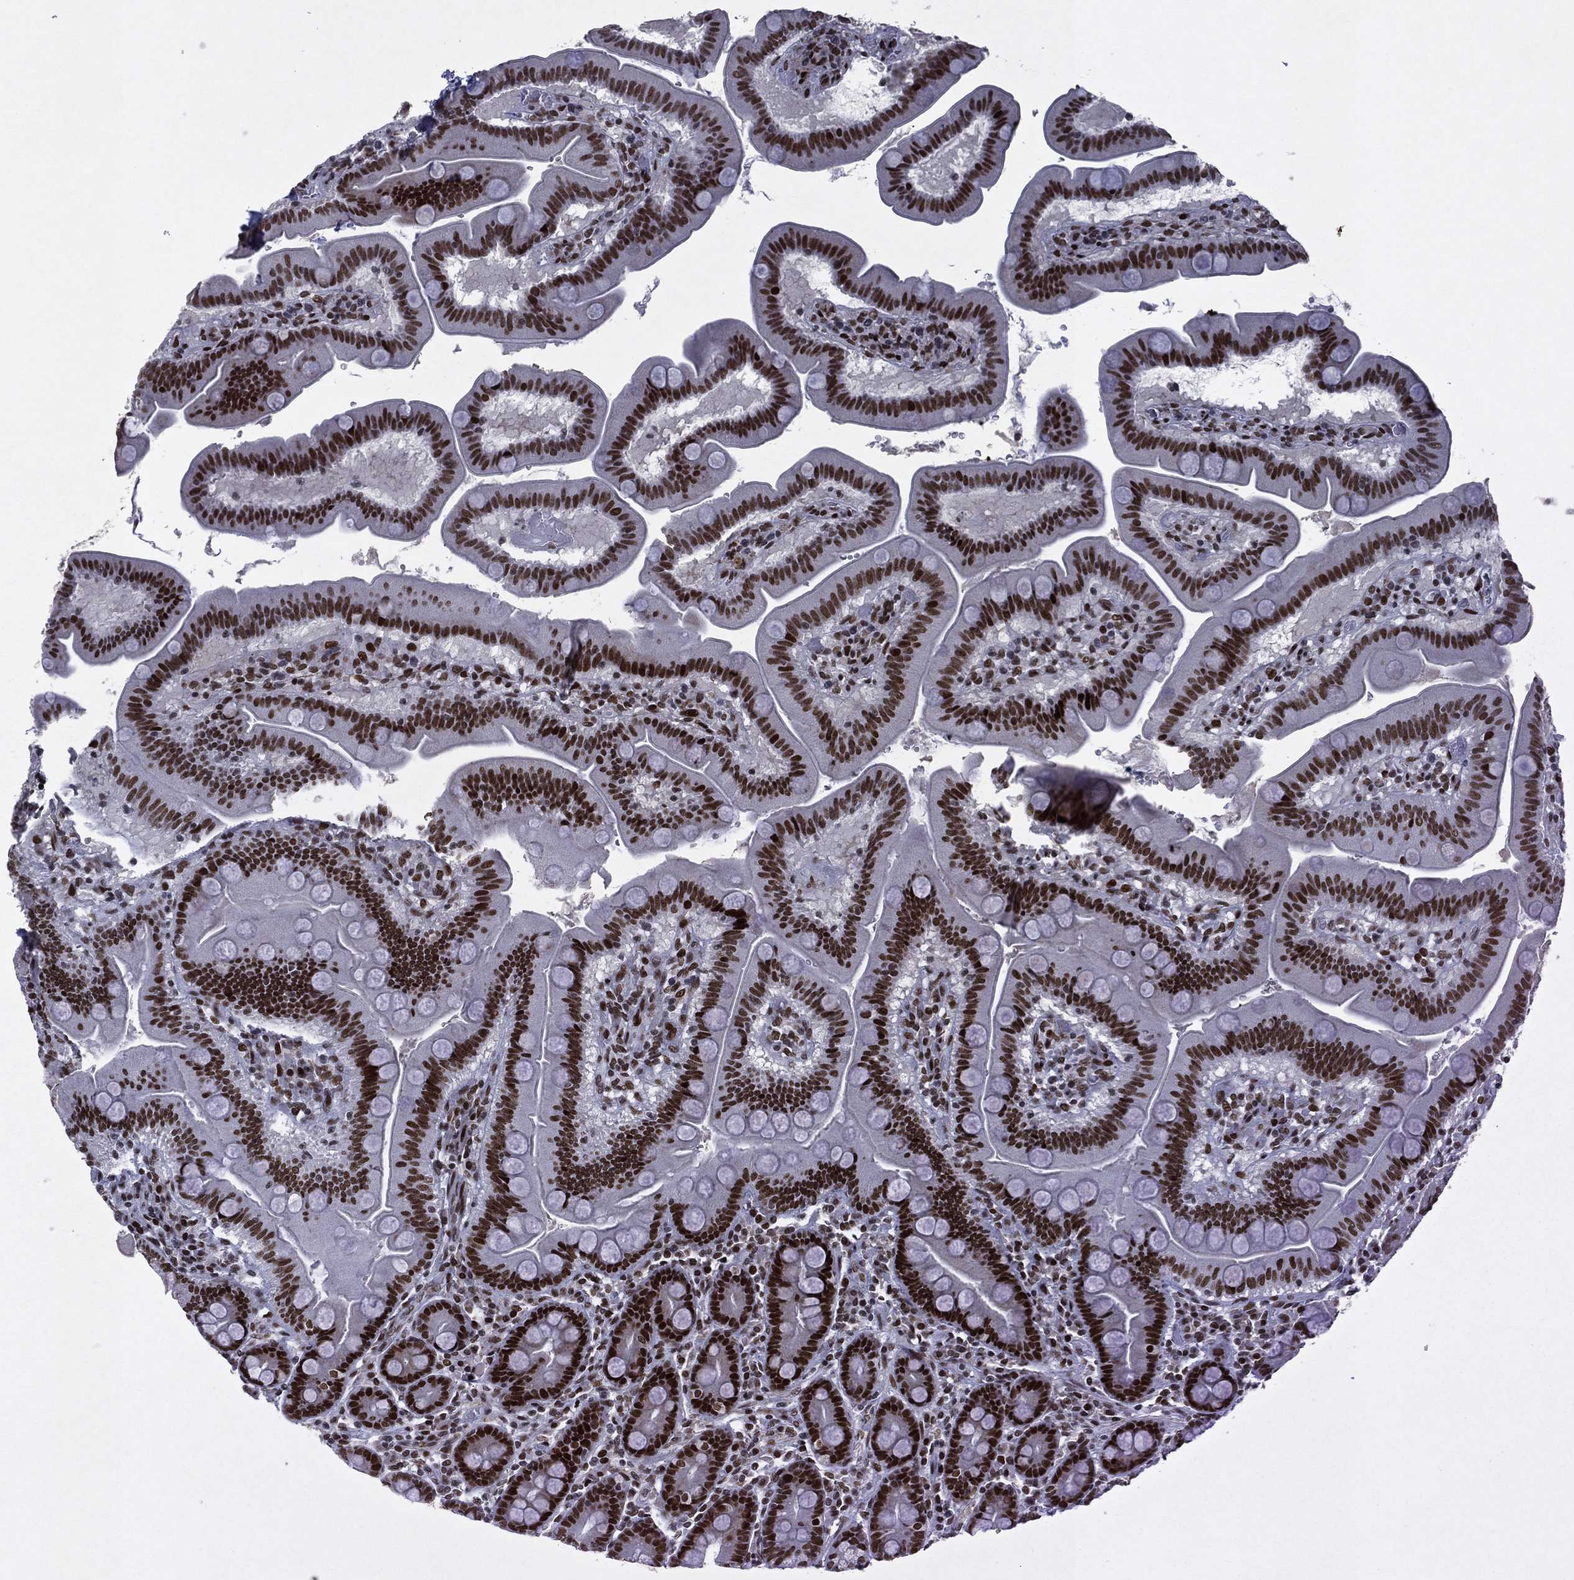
{"staining": {"intensity": "strong", "quantity": ">75%", "location": "nuclear"}, "tissue": "duodenum", "cell_type": "Glandular cells", "image_type": "normal", "snomed": [{"axis": "morphology", "description": "Normal tissue, NOS"}, {"axis": "topography", "description": "Duodenum"}], "caption": "This image demonstrates normal duodenum stained with IHC to label a protein in brown. The nuclear of glandular cells show strong positivity for the protein. Nuclei are counter-stained blue.", "gene": "RTF1", "patient": {"sex": "male", "age": 59}}